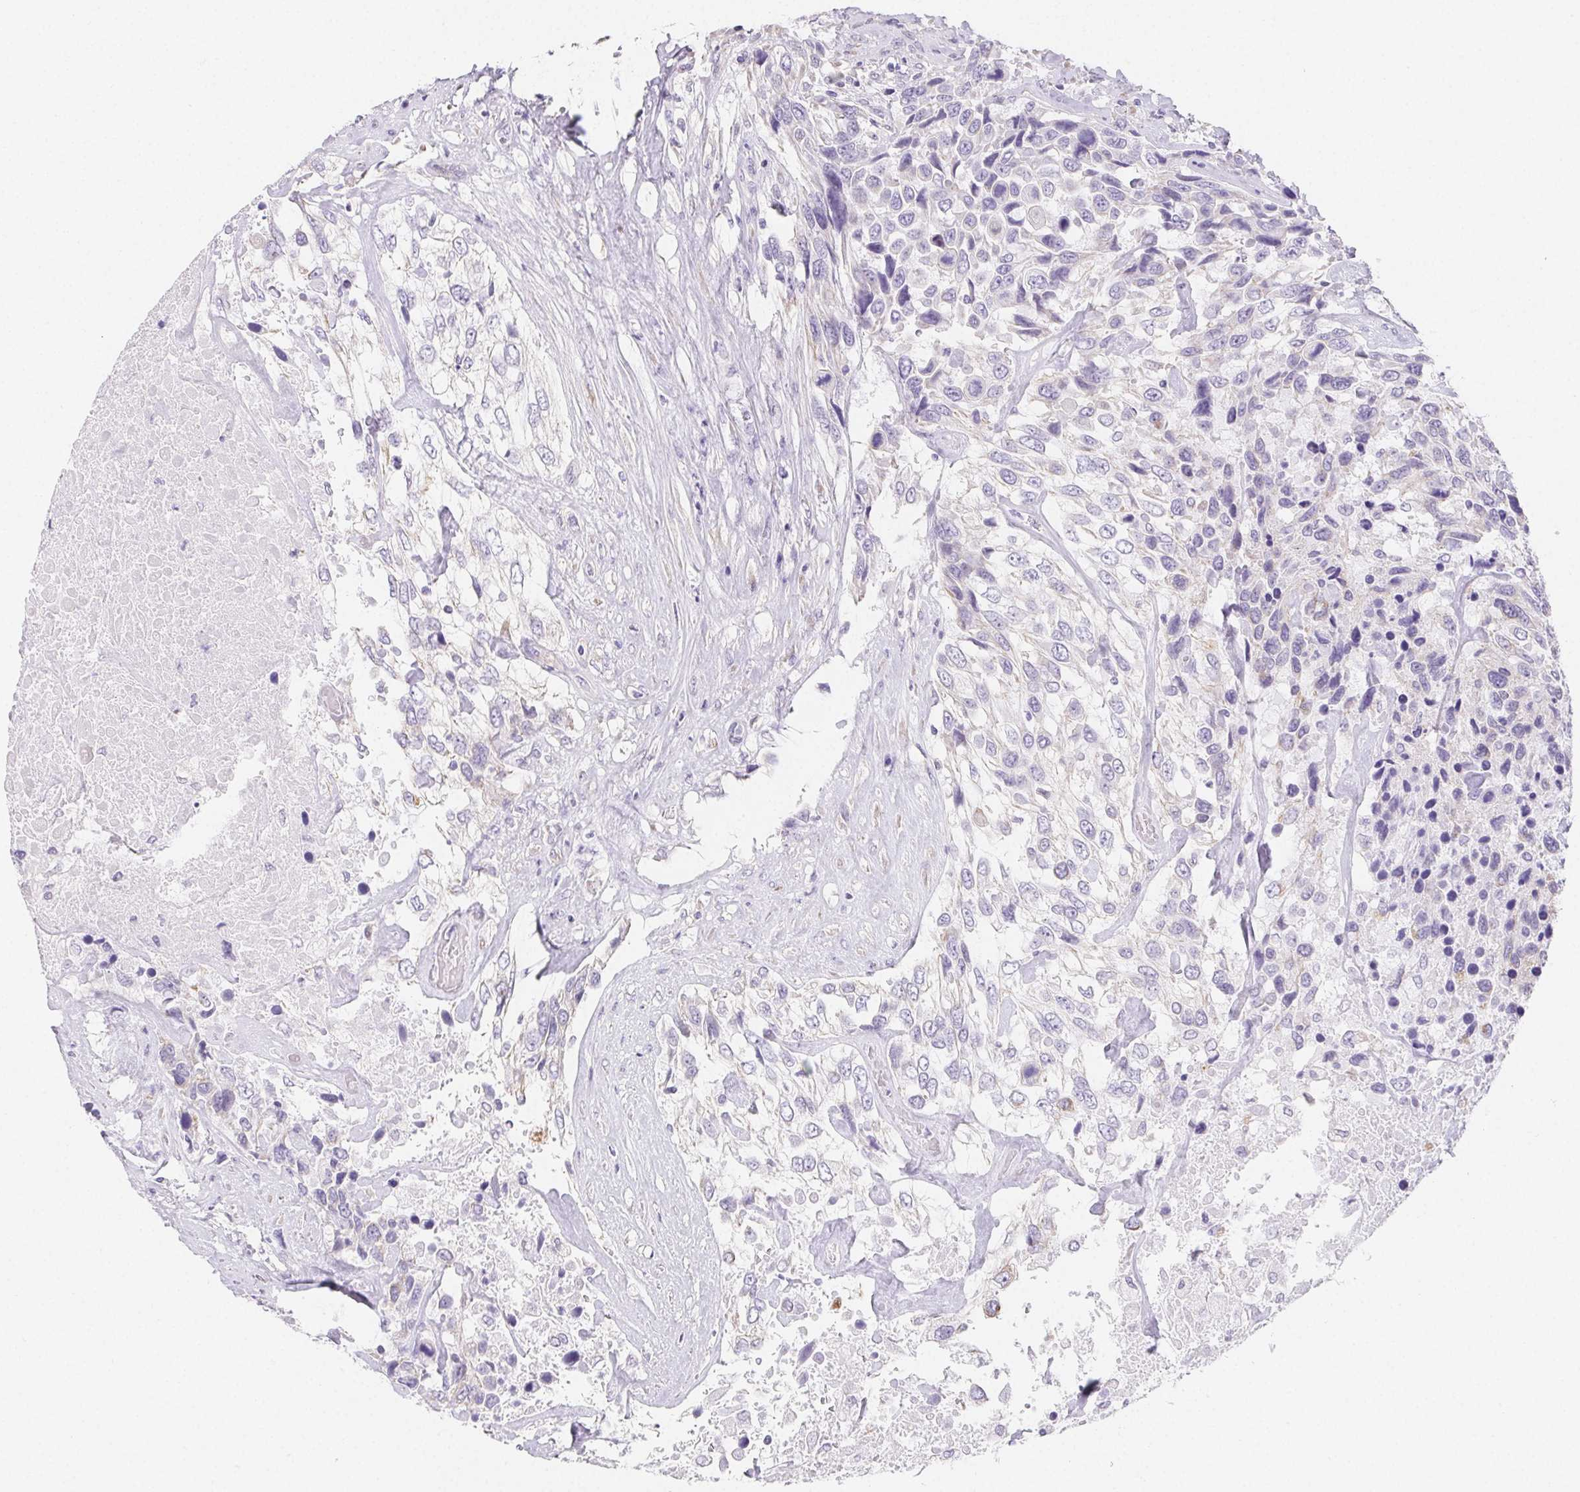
{"staining": {"intensity": "negative", "quantity": "none", "location": "none"}, "tissue": "urothelial cancer", "cell_type": "Tumor cells", "image_type": "cancer", "snomed": [{"axis": "morphology", "description": "Urothelial carcinoma, High grade"}, {"axis": "topography", "description": "Urinary bladder"}], "caption": "Immunohistochemical staining of urothelial carcinoma (high-grade) displays no significant expression in tumor cells.", "gene": "ZBBX", "patient": {"sex": "female", "age": 70}}